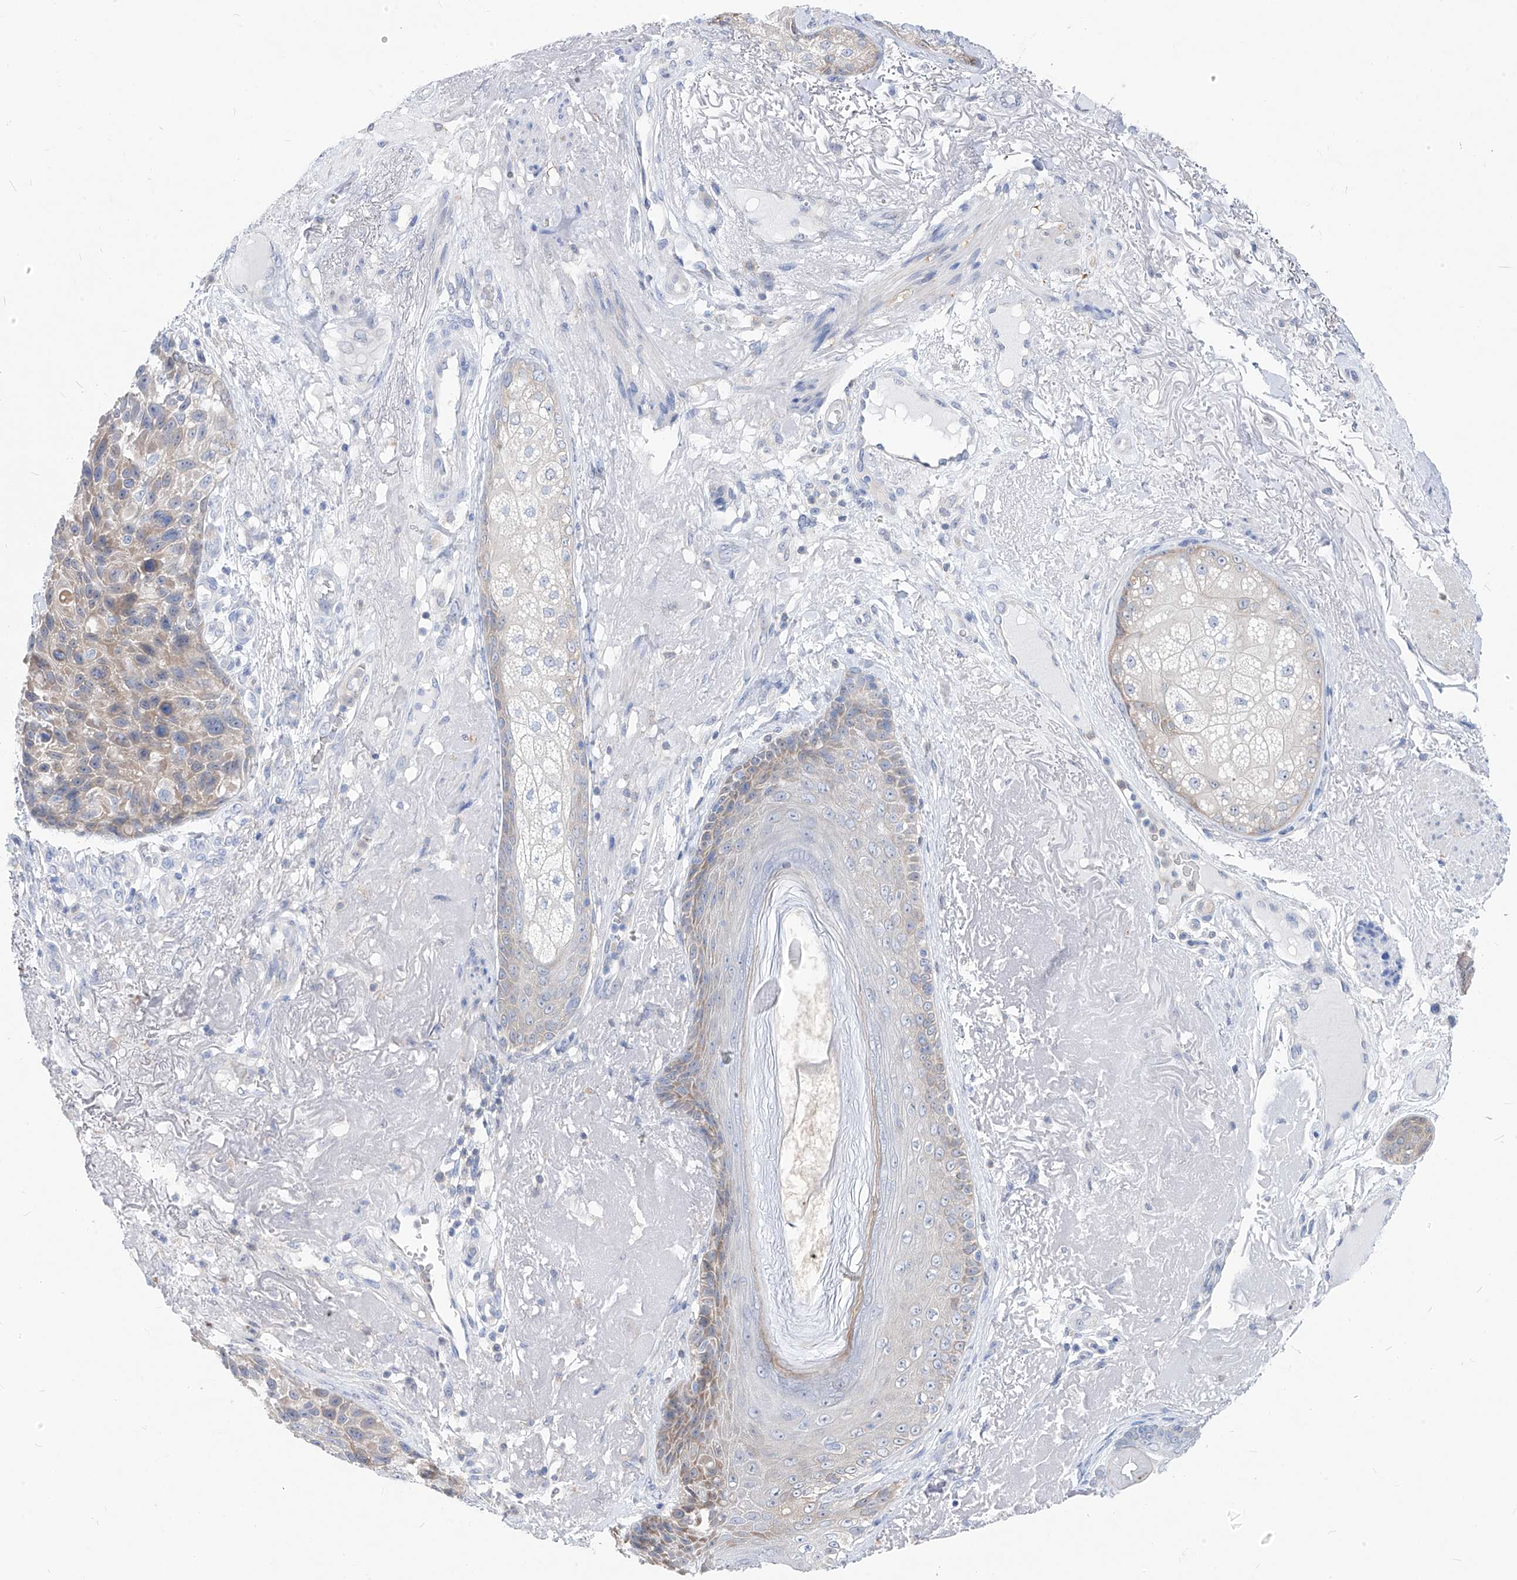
{"staining": {"intensity": "moderate", "quantity": "25%-75%", "location": "cytoplasmic/membranous"}, "tissue": "skin cancer", "cell_type": "Tumor cells", "image_type": "cancer", "snomed": [{"axis": "morphology", "description": "Squamous cell carcinoma, NOS"}, {"axis": "topography", "description": "Skin"}], "caption": "Tumor cells show medium levels of moderate cytoplasmic/membranous staining in about 25%-75% of cells in skin cancer.", "gene": "UFL1", "patient": {"sex": "female", "age": 88}}